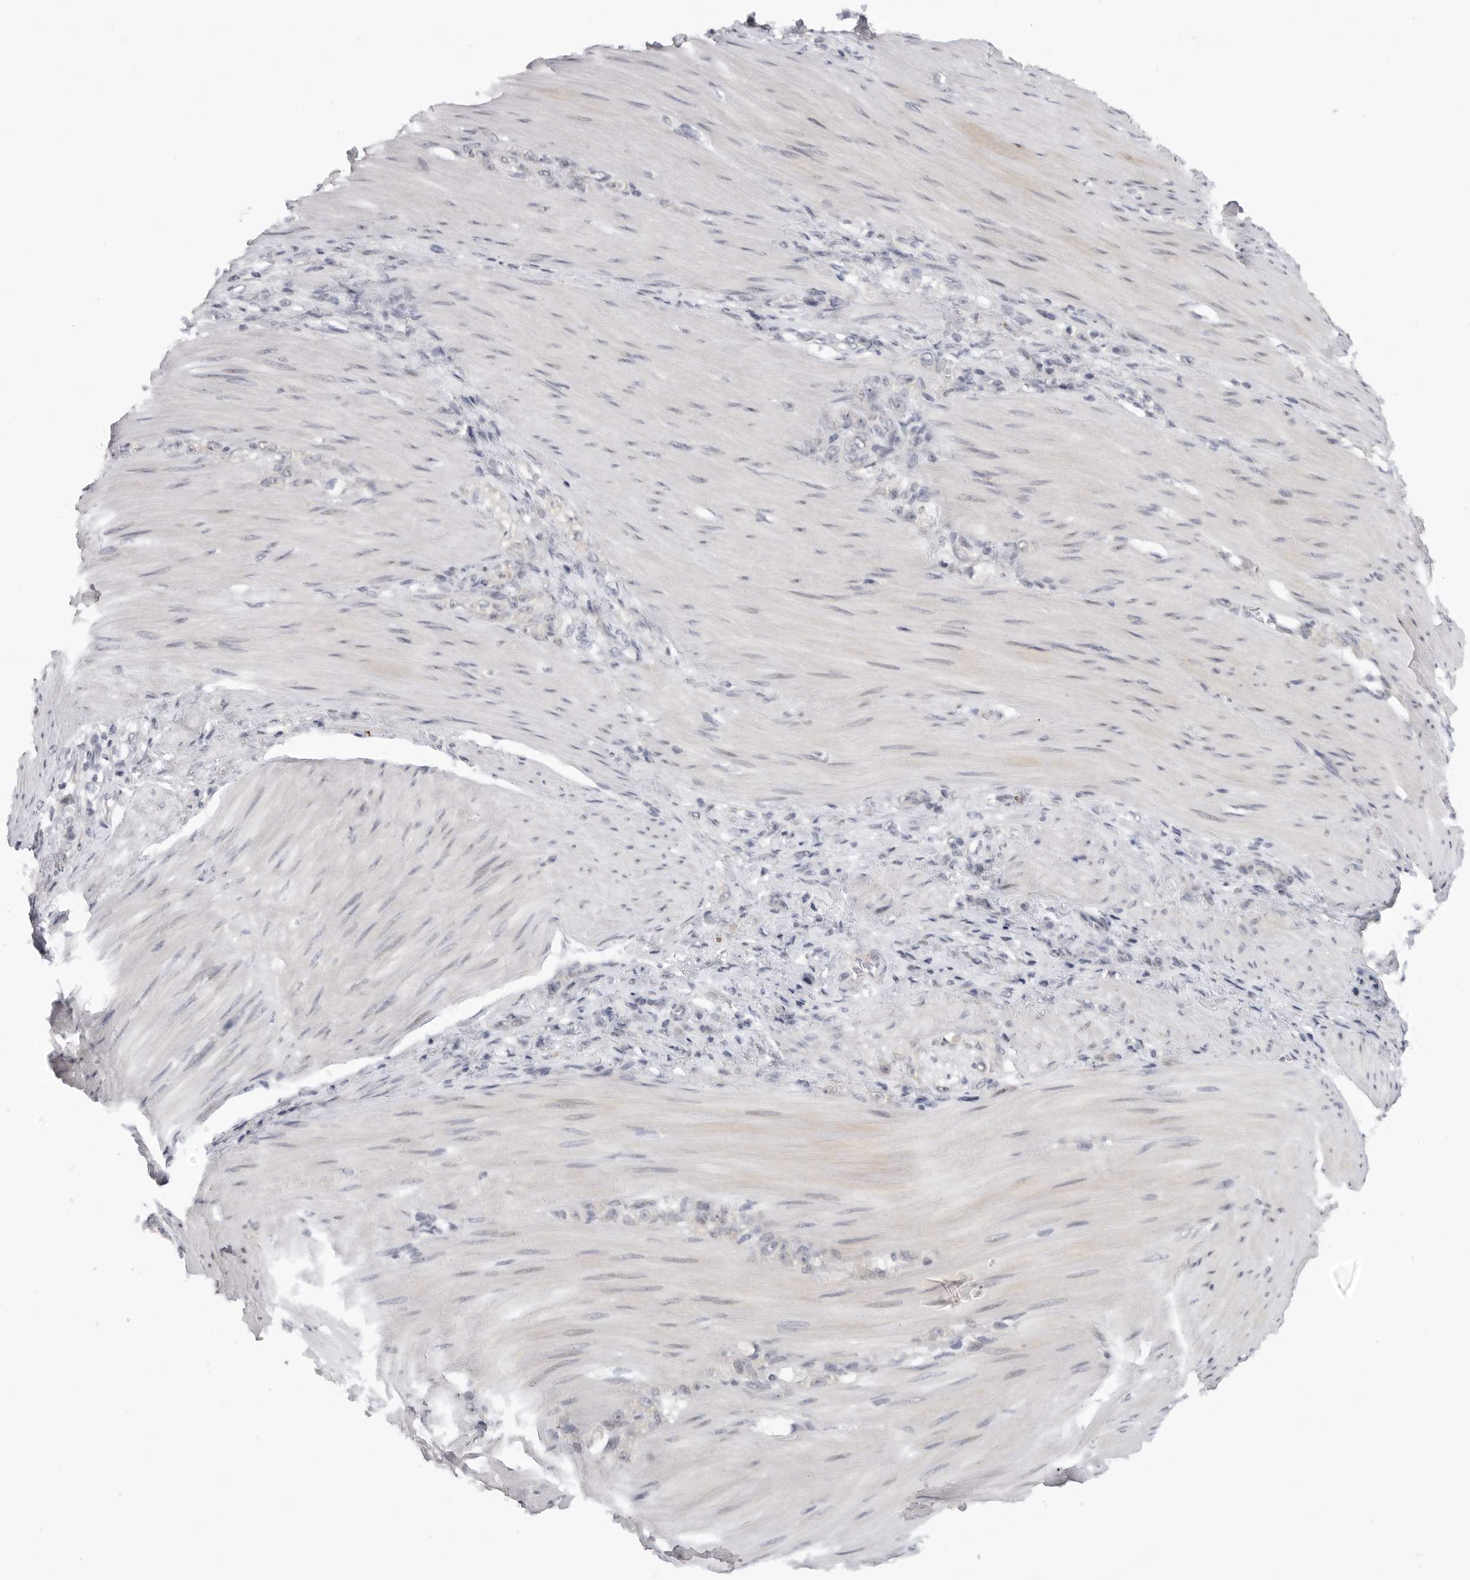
{"staining": {"intensity": "negative", "quantity": "none", "location": "none"}, "tissue": "stomach cancer", "cell_type": "Tumor cells", "image_type": "cancer", "snomed": [{"axis": "morphology", "description": "Normal tissue, NOS"}, {"axis": "morphology", "description": "Adenocarcinoma, NOS"}, {"axis": "topography", "description": "Stomach"}], "caption": "There is no significant positivity in tumor cells of adenocarcinoma (stomach).", "gene": "FBXO43", "patient": {"sex": "male", "age": 82}}